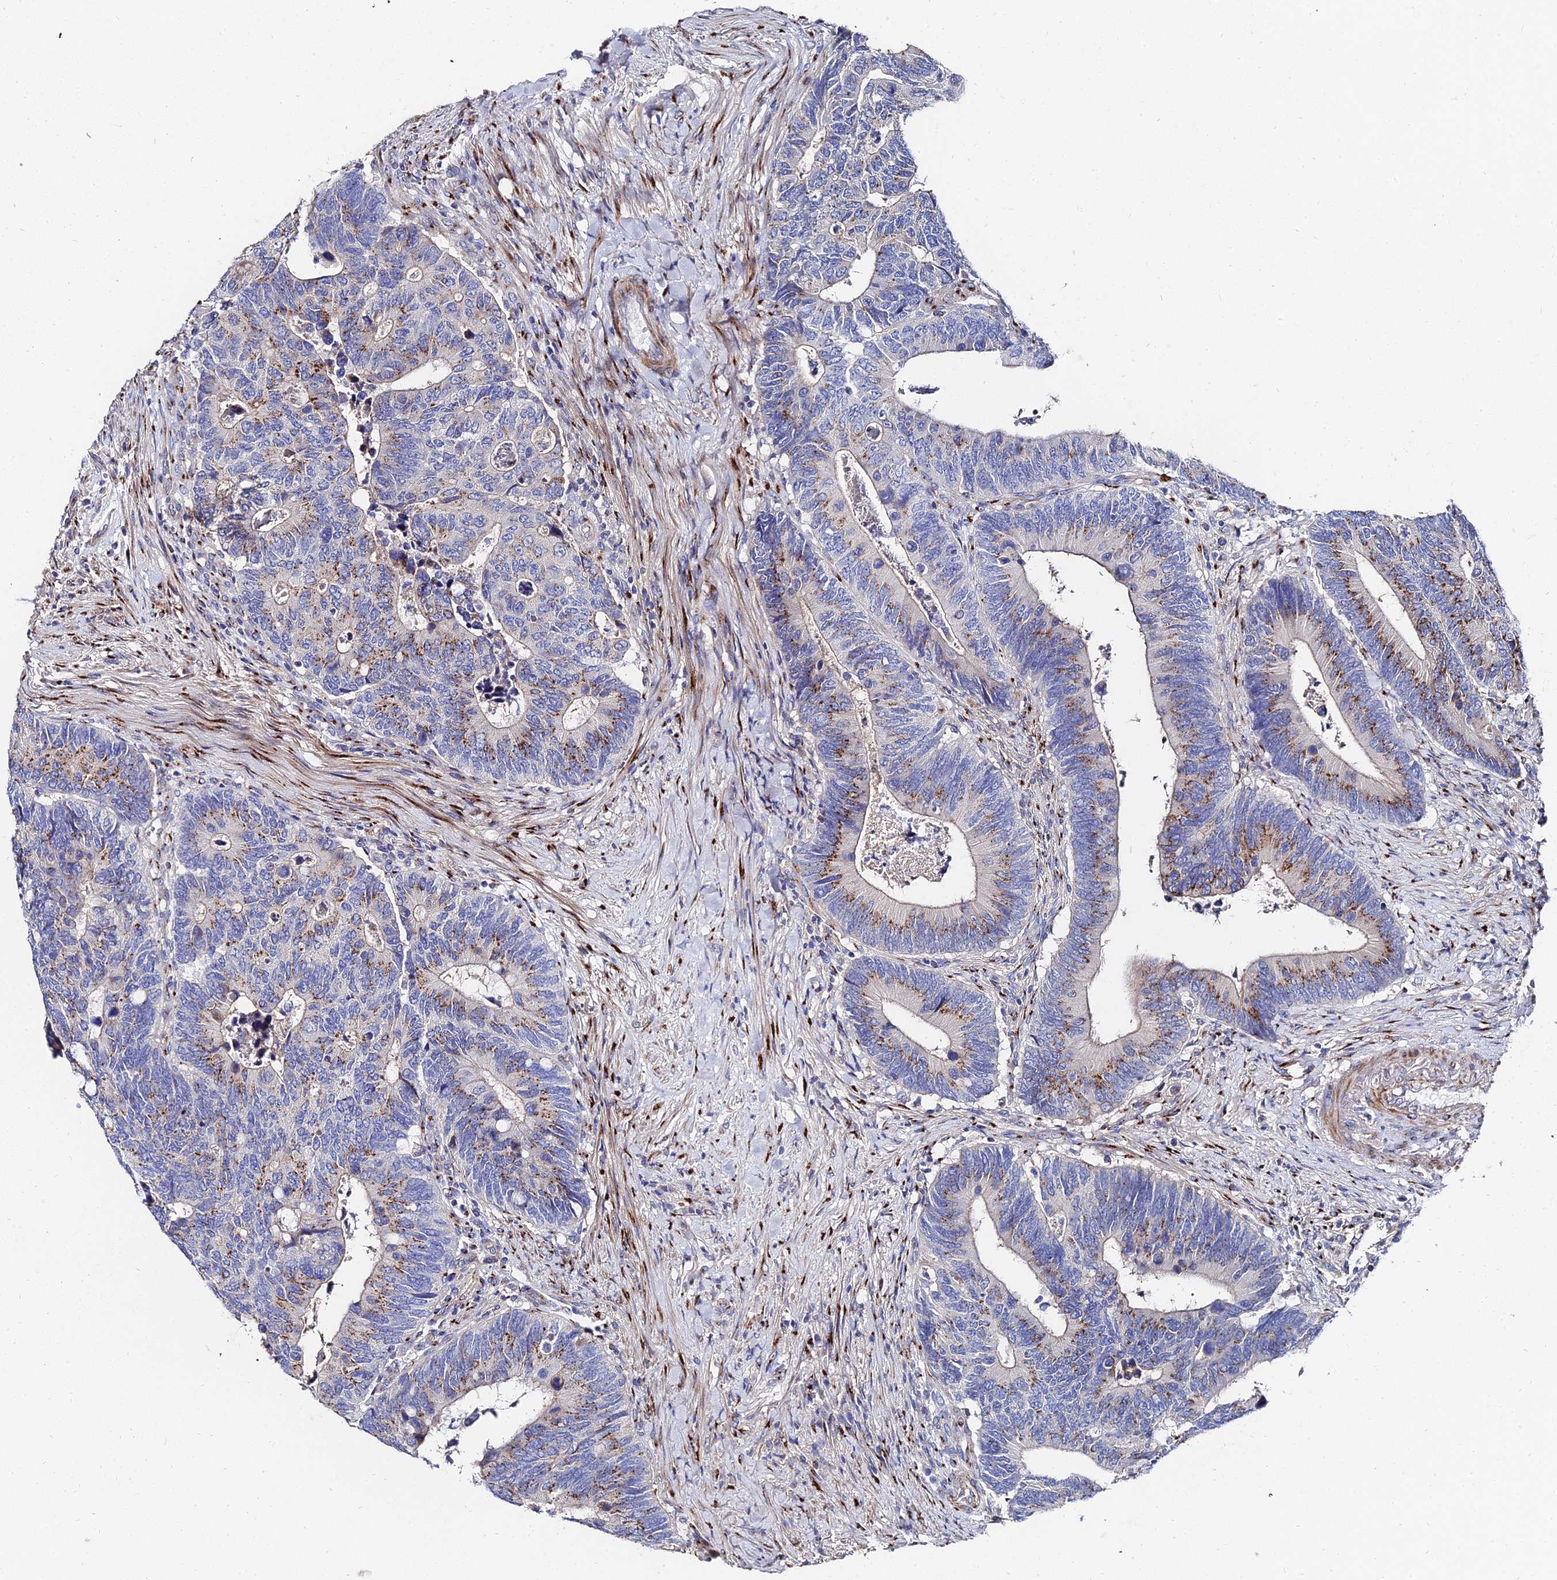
{"staining": {"intensity": "moderate", "quantity": "25%-75%", "location": "cytoplasmic/membranous"}, "tissue": "colorectal cancer", "cell_type": "Tumor cells", "image_type": "cancer", "snomed": [{"axis": "morphology", "description": "Adenocarcinoma, NOS"}, {"axis": "topography", "description": "Colon"}], "caption": "Colorectal cancer (adenocarcinoma) was stained to show a protein in brown. There is medium levels of moderate cytoplasmic/membranous positivity in about 25%-75% of tumor cells.", "gene": "BORCS8", "patient": {"sex": "male", "age": 87}}